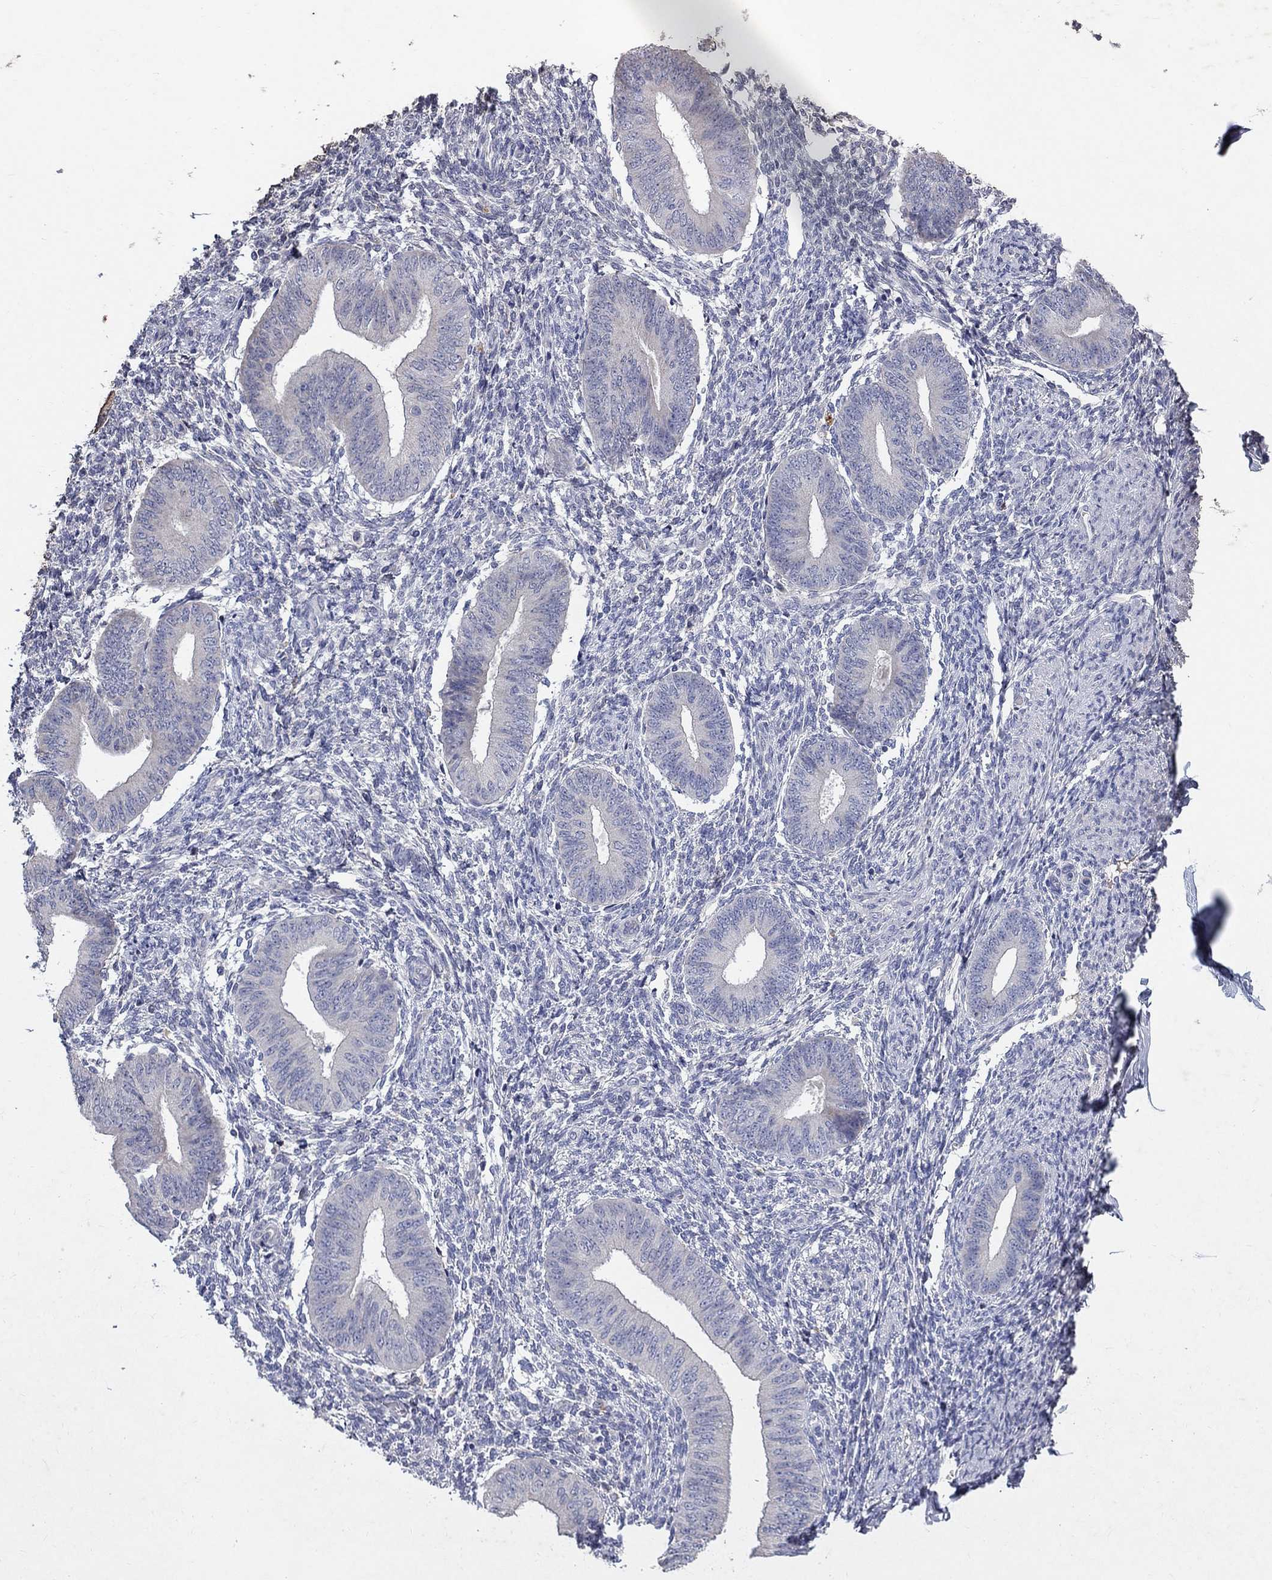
{"staining": {"intensity": "negative", "quantity": "none", "location": "none"}, "tissue": "endometrium", "cell_type": "Cells in endometrial stroma", "image_type": "normal", "snomed": [{"axis": "morphology", "description": "Normal tissue, NOS"}, {"axis": "topography", "description": "Endometrium"}], "caption": "Immunohistochemical staining of unremarkable endometrium demonstrates no significant expression in cells in endometrial stroma. The staining is performed using DAB (3,3'-diaminobenzidine) brown chromogen with nuclei counter-stained in using hematoxylin.", "gene": "PROZ", "patient": {"sex": "female", "age": 47}}